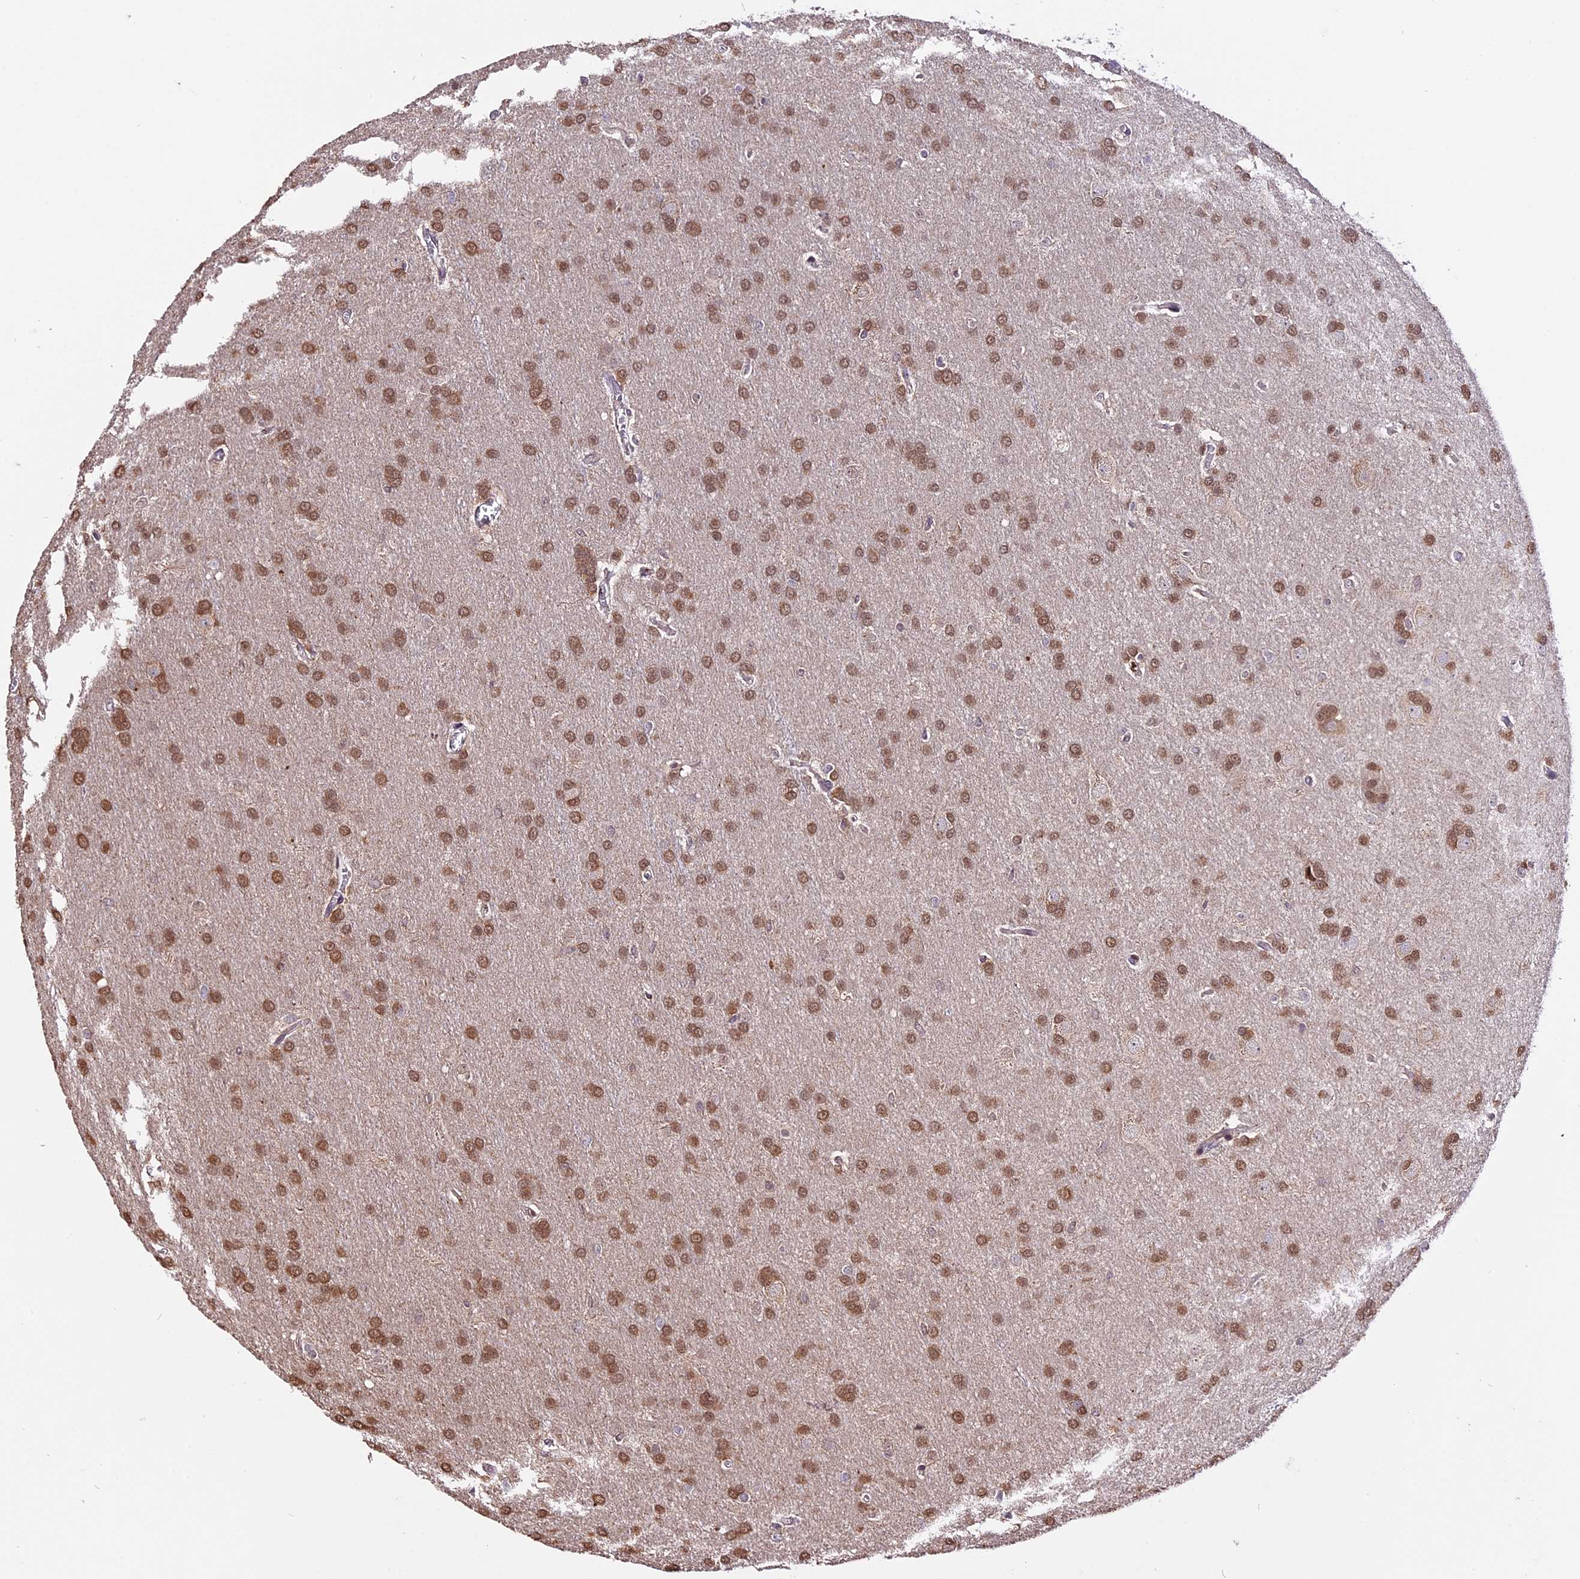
{"staining": {"intensity": "moderate", "quantity": ">75%", "location": "nuclear"}, "tissue": "glioma", "cell_type": "Tumor cells", "image_type": "cancer", "snomed": [{"axis": "morphology", "description": "Glioma, malignant, Low grade"}, {"axis": "topography", "description": "Brain"}], "caption": "A photomicrograph of human malignant low-grade glioma stained for a protein displays moderate nuclear brown staining in tumor cells.", "gene": "HERPUD1", "patient": {"sex": "female", "age": 32}}